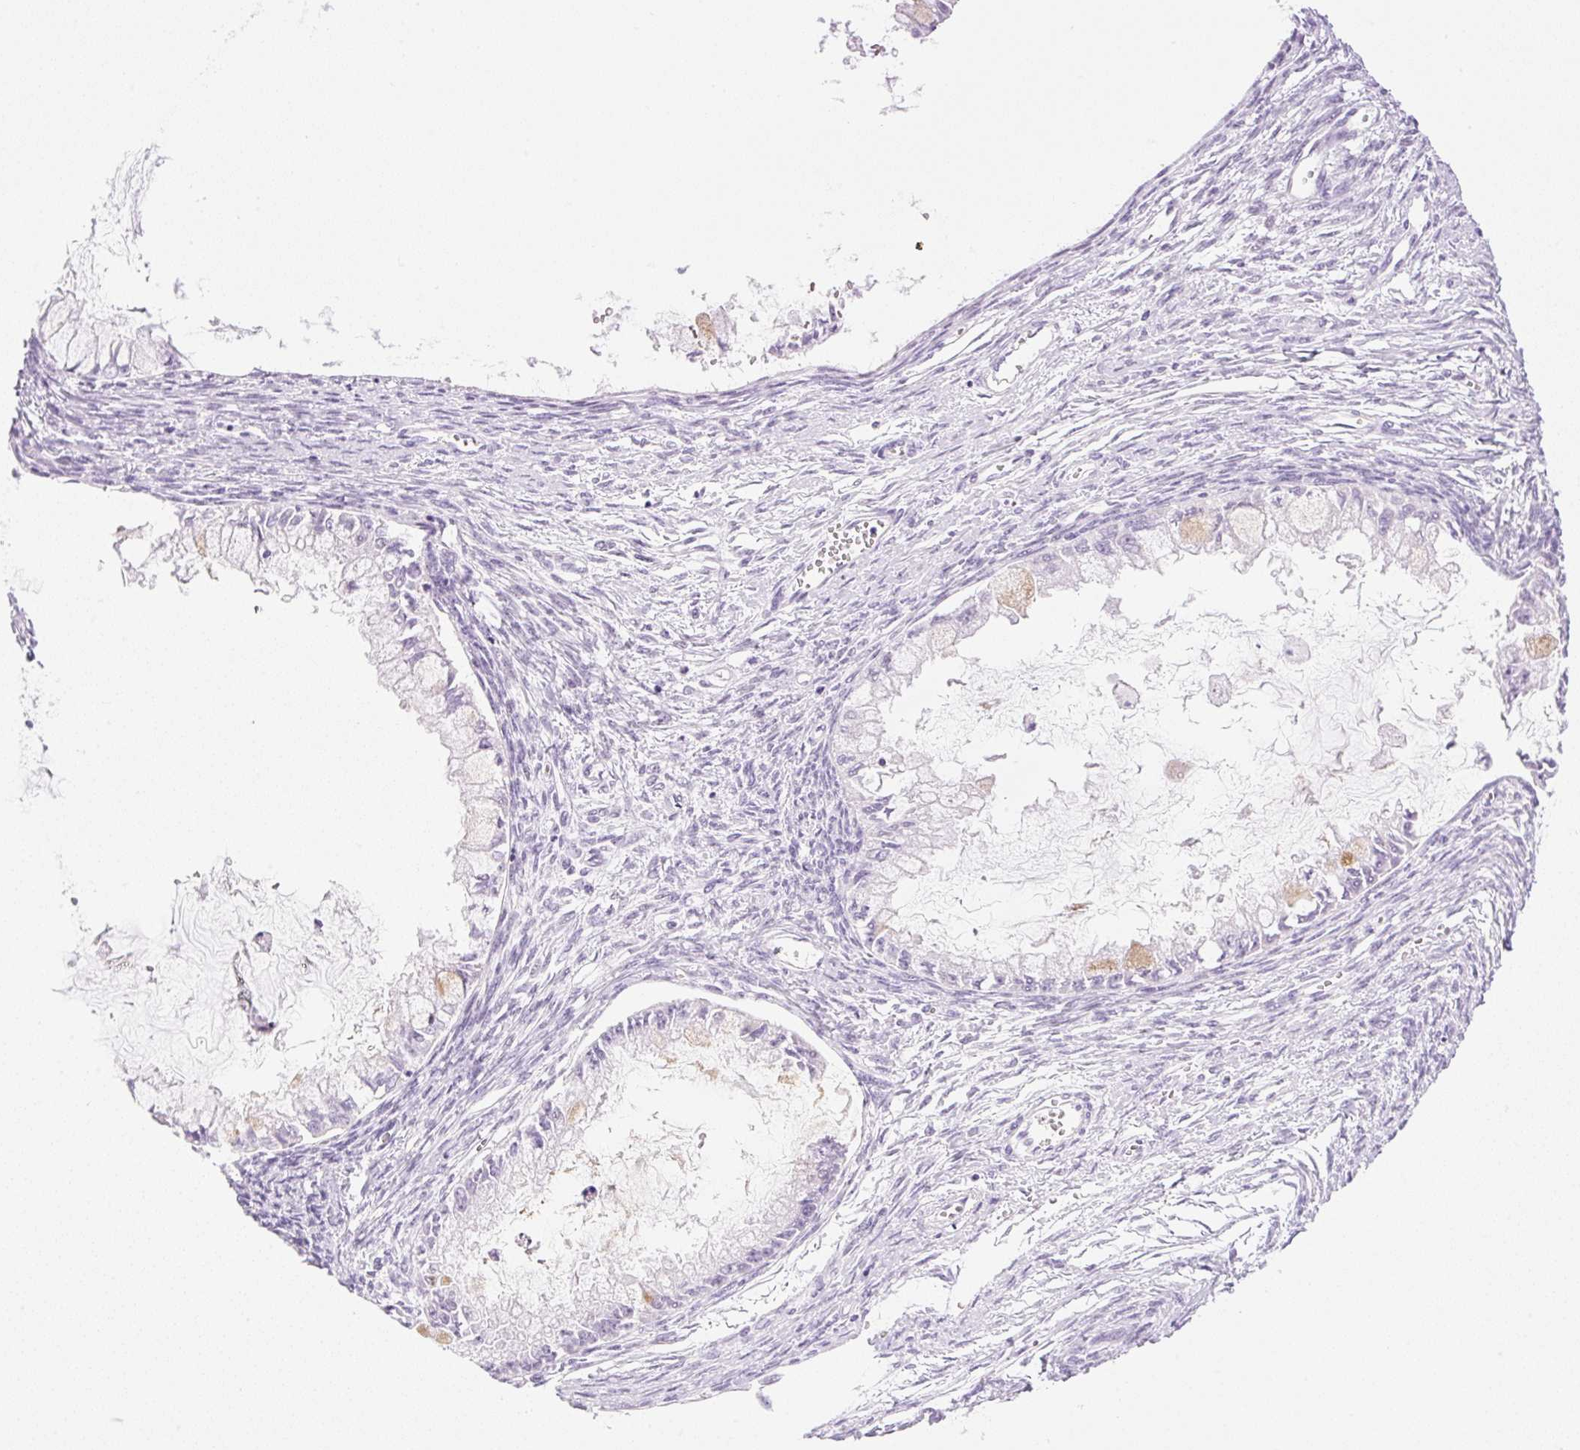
{"staining": {"intensity": "moderate", "quantity": "<25%", "location": "cytoplasmic/membranous"}, "tissue": "ovarian cancer", "cell_type": "Tumor cells", "image_type": "cancer", "snomed": [{"axis": "morphology", "description": "Cystadenocarcinoma, mucinous, NOS"}, {"axis": "topography", "description": "Ovary"}], "caption": "Protein expression analysis of ovarian mucinous cystadenocarcinoma exhibits moderate cytoplasmic/membranous expression in about <25% of tumor cells.", "gene": "SPRR4", "patient": {"sex": "female", "age": 34}}